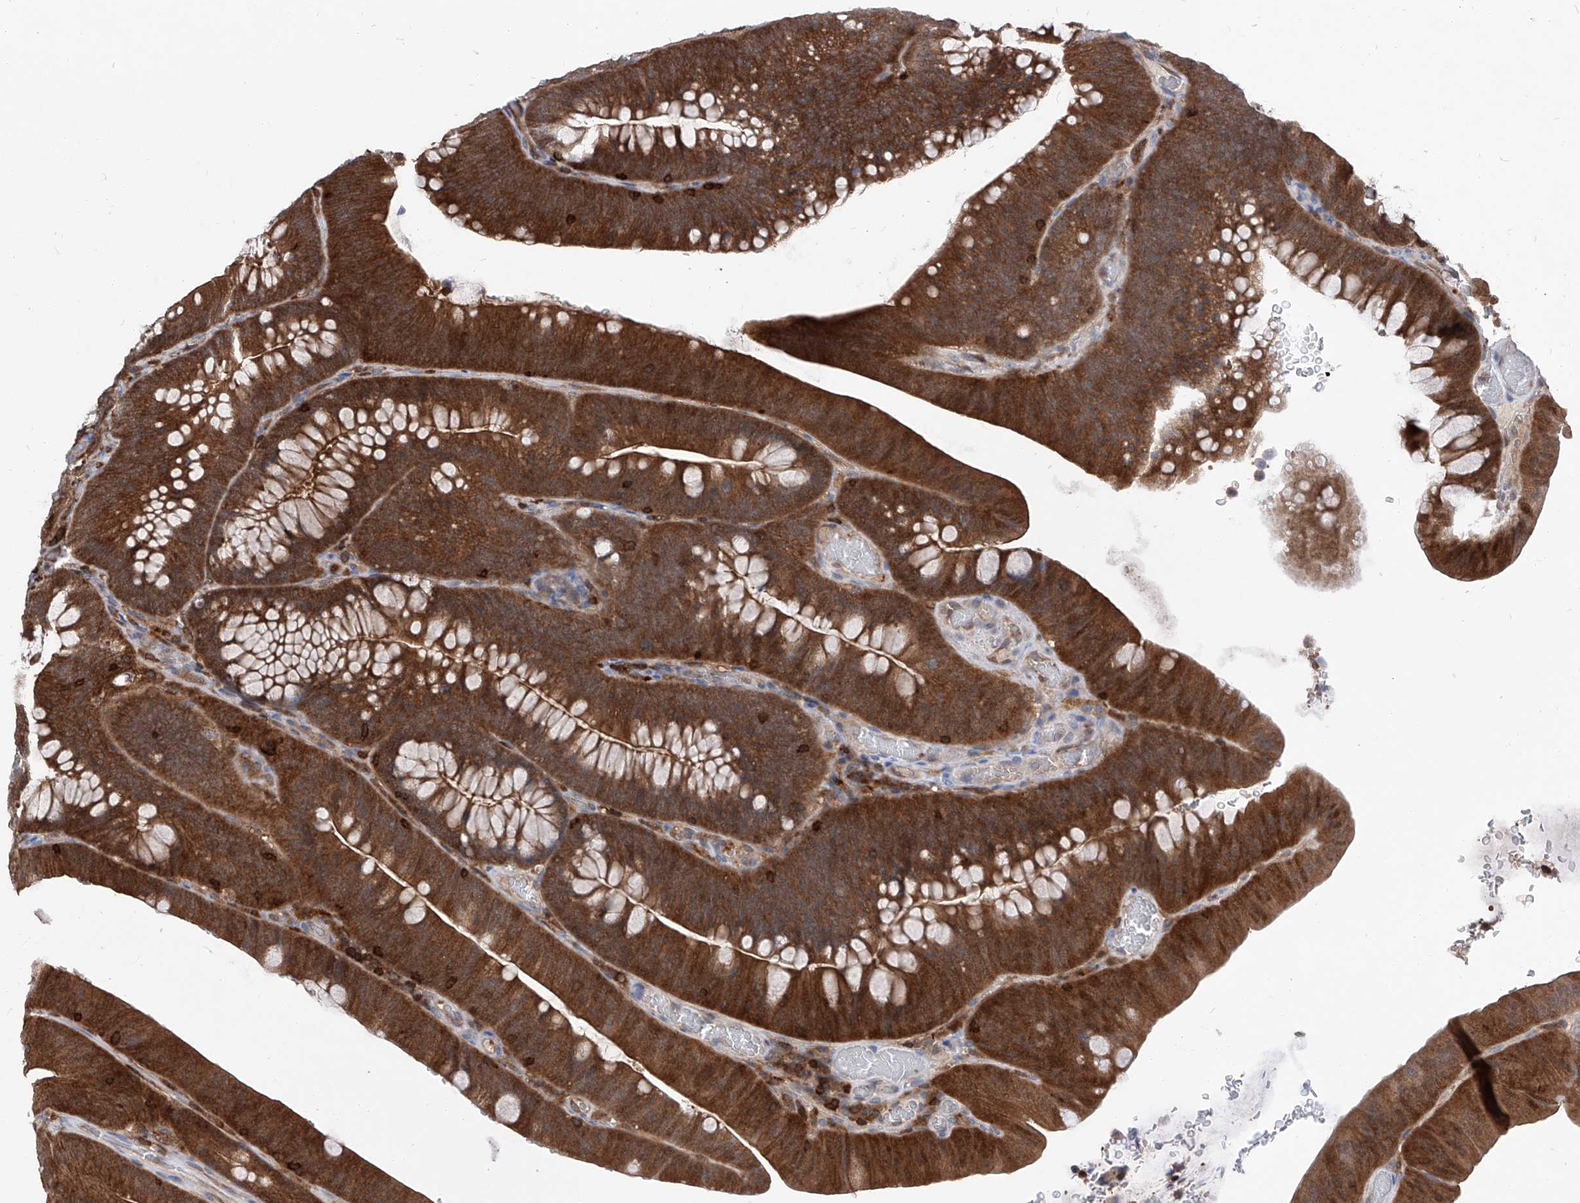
{"staining": {"intensity": "strong", "quantity": ">75%", "location": "cytoplasmic/membranous"}, "tissue": "colorectal cancer", "cell_type": "Tumor cells", "image_type": "cancer", "snomed": [{"axis": "morphology", "description": "Normal tissue, NOS"}, {"axis": "topography", "description": "Colon"}], "caption": "The immunohistochemical stain shows strong cytoplasmic/membranous expression in tumor cells of colorectal cancer tissue. The protein of interest is shown in brown color, while the nuclei are stained blue.", "gene": "ABRACL", "patient": {"sex": "female", "age": 82}}